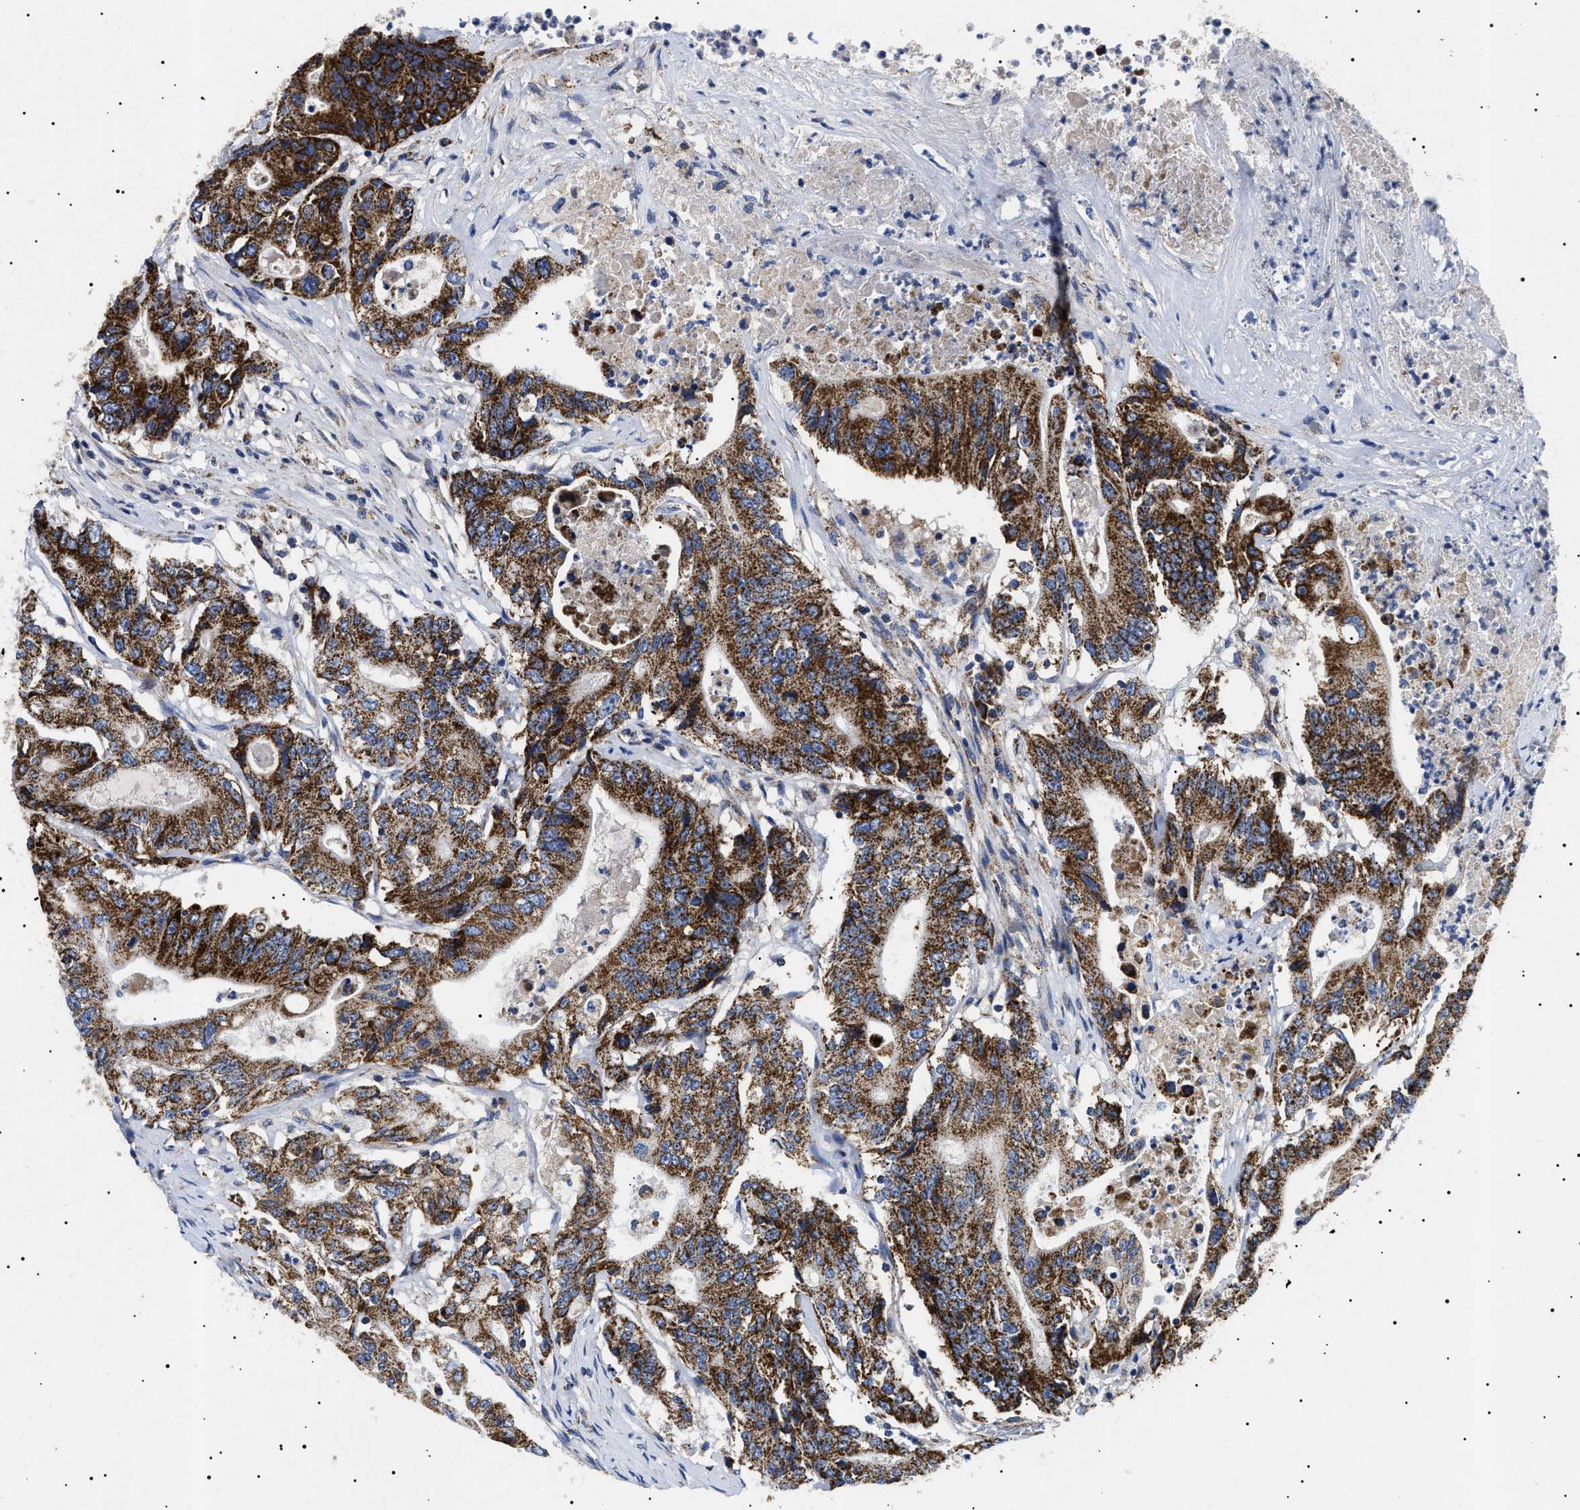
{"staining": {"intensity": "strong", "quantity": ">75%", "location": "cytoplasmic/membranous"}, "tissue": "colorectal cancer", "cell_type": "Tumor cells", "image_type": "cancer", "snomed": [{"axis": "morphology", "description": "Adenocarcinoma, NOS"}, {"axis": "topography", "description": "Colon"}], "caption": "Human colorectal cancer (adenocarcinoma) stained for a protein (brown) demonstrates strong cytoplasmic/membranous positive positivity in about >75% of tumor cells.", "gene": "CHRDL2", "patient": {"sex": "female", "age": 77}}